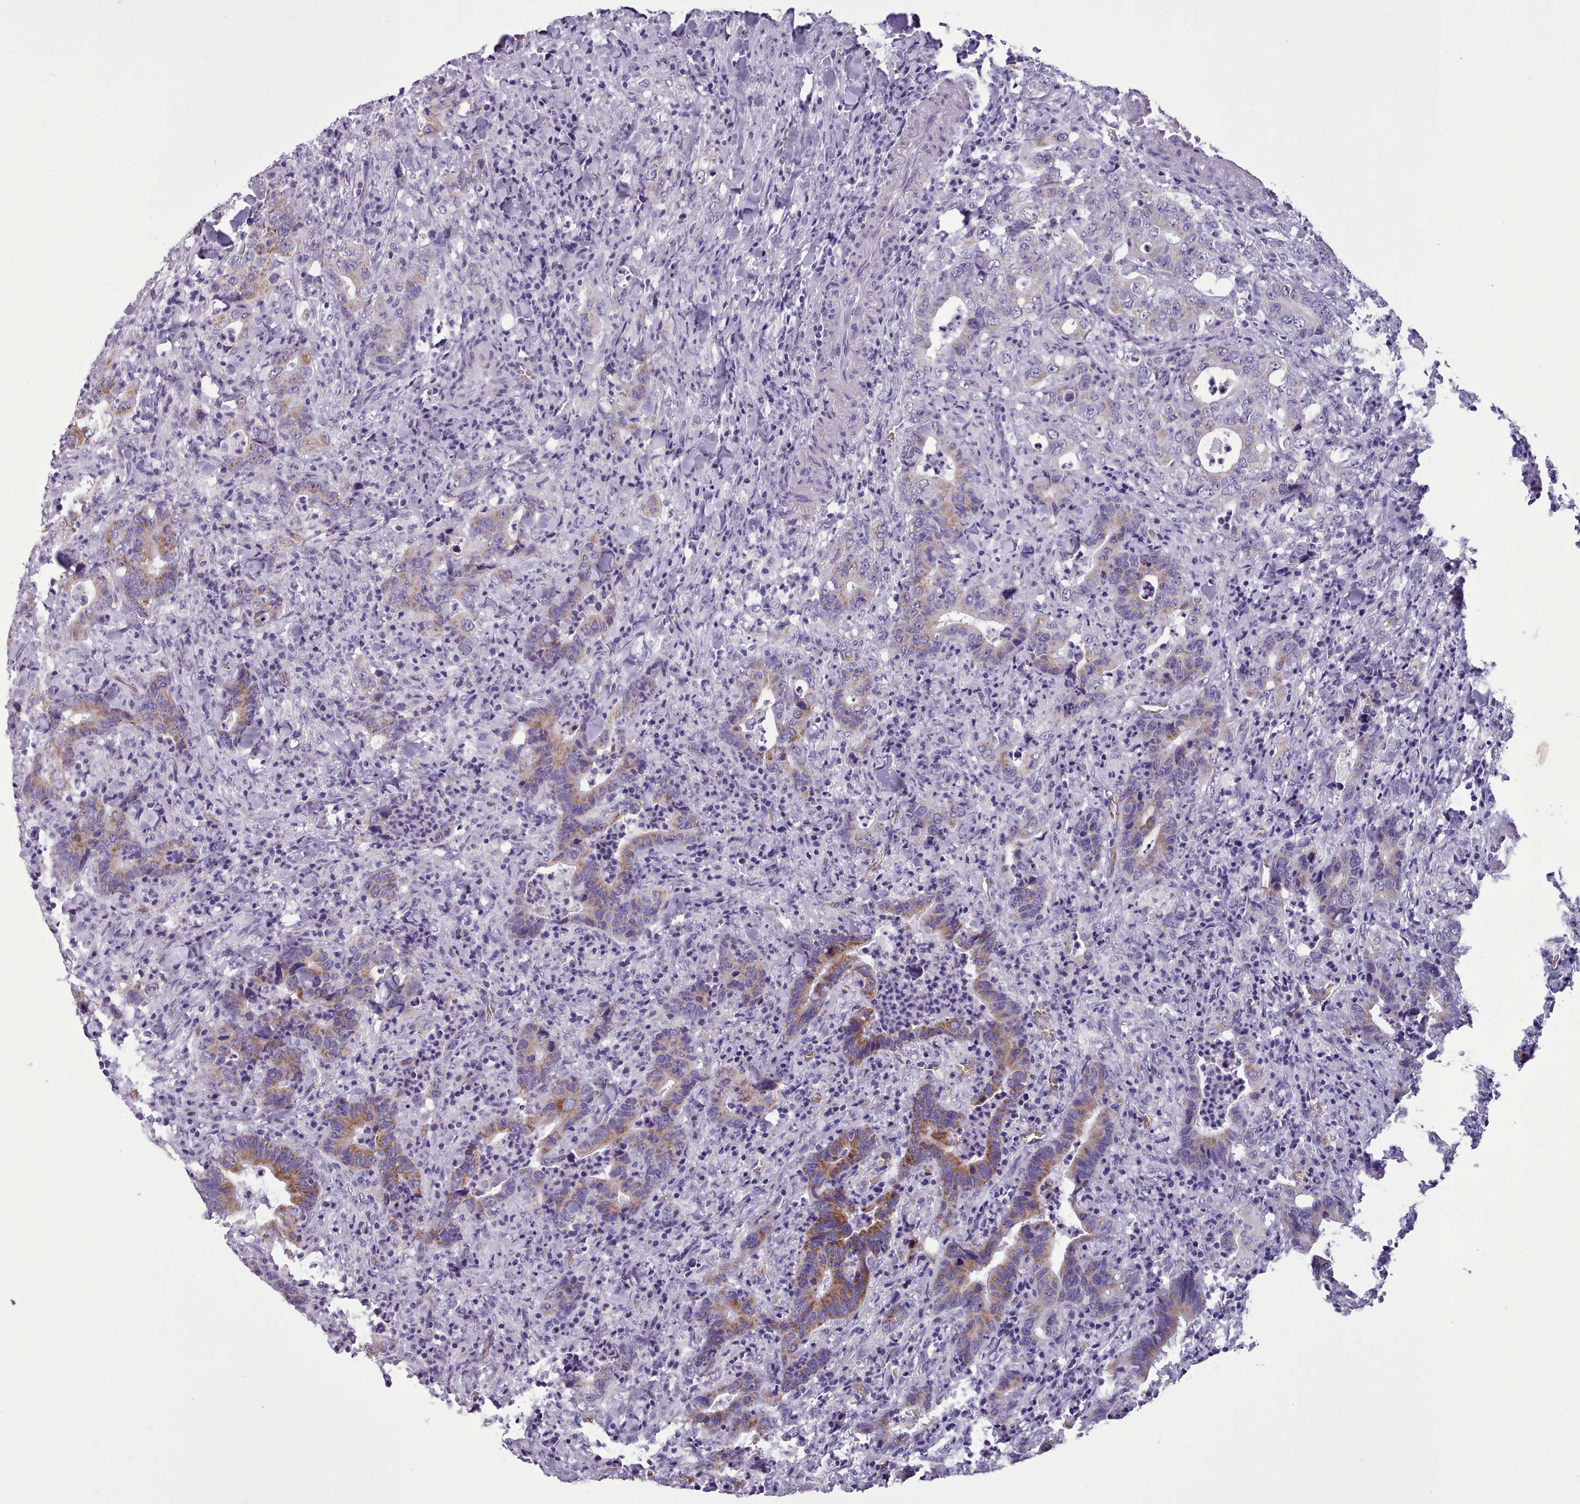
{"staining": {"intensity": "moderate", "quantity": "<25%", "location": "cytoplasmic/membranous"}, "tissue": "colorectal cancer", "cell_type": "Tumor cells", "image_type": "cancer", "snomed": [{"axis": "morphology", "description": "Adenocarcinoma, NOS"}, {"axis": "topography", "description": "Colon"}], "caption": "Colorectal adenocarcinoma stained with a brown dye displays moderate cytoplasmic/membranous positive expression in about <25% of tumor cells.", "gene": "AK4", "patient": {"sex": "female", "age": 75}}